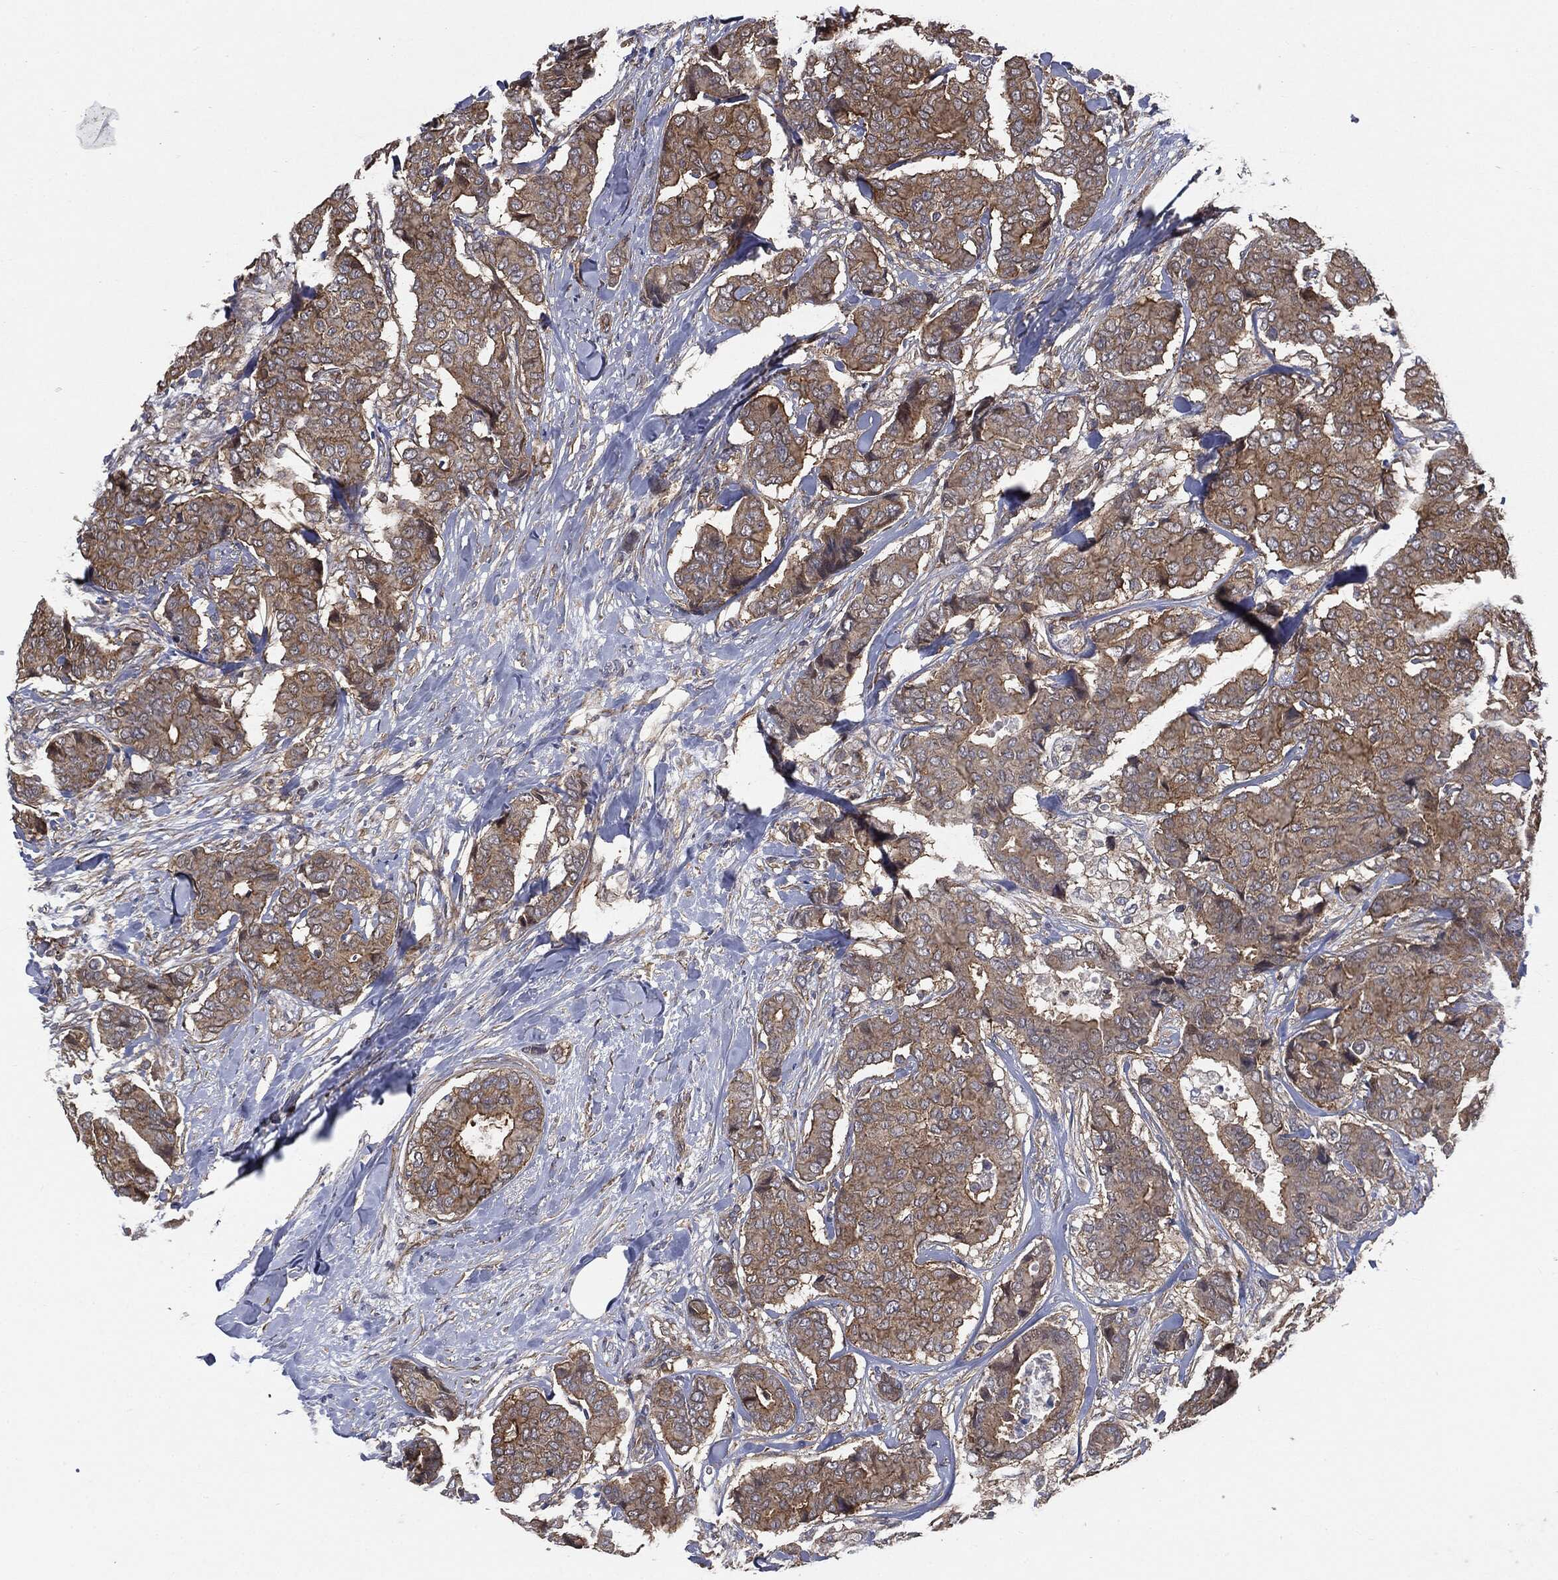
{"staining": {"intensity": "moderate", "quantity": ">75%", "location": "cytoplasmic/membranous"}, "tissue": "breast cancer", "cell_type": "Tumor cells", "image_type": "cancer", "snomed": [{"axis": "morphology", "description": "Duct carcinoma"}, {"axis": "topography", "description": "Breast"}], "caption": "Protein expression analysis of breast cancer (intraductal carcinoma) reveals moderate cytoplasmic/membranous expression in approximately >75% of tumor cells.", "gene": "EPS15L1", "patient": {"sex": "female", "age": 75}}